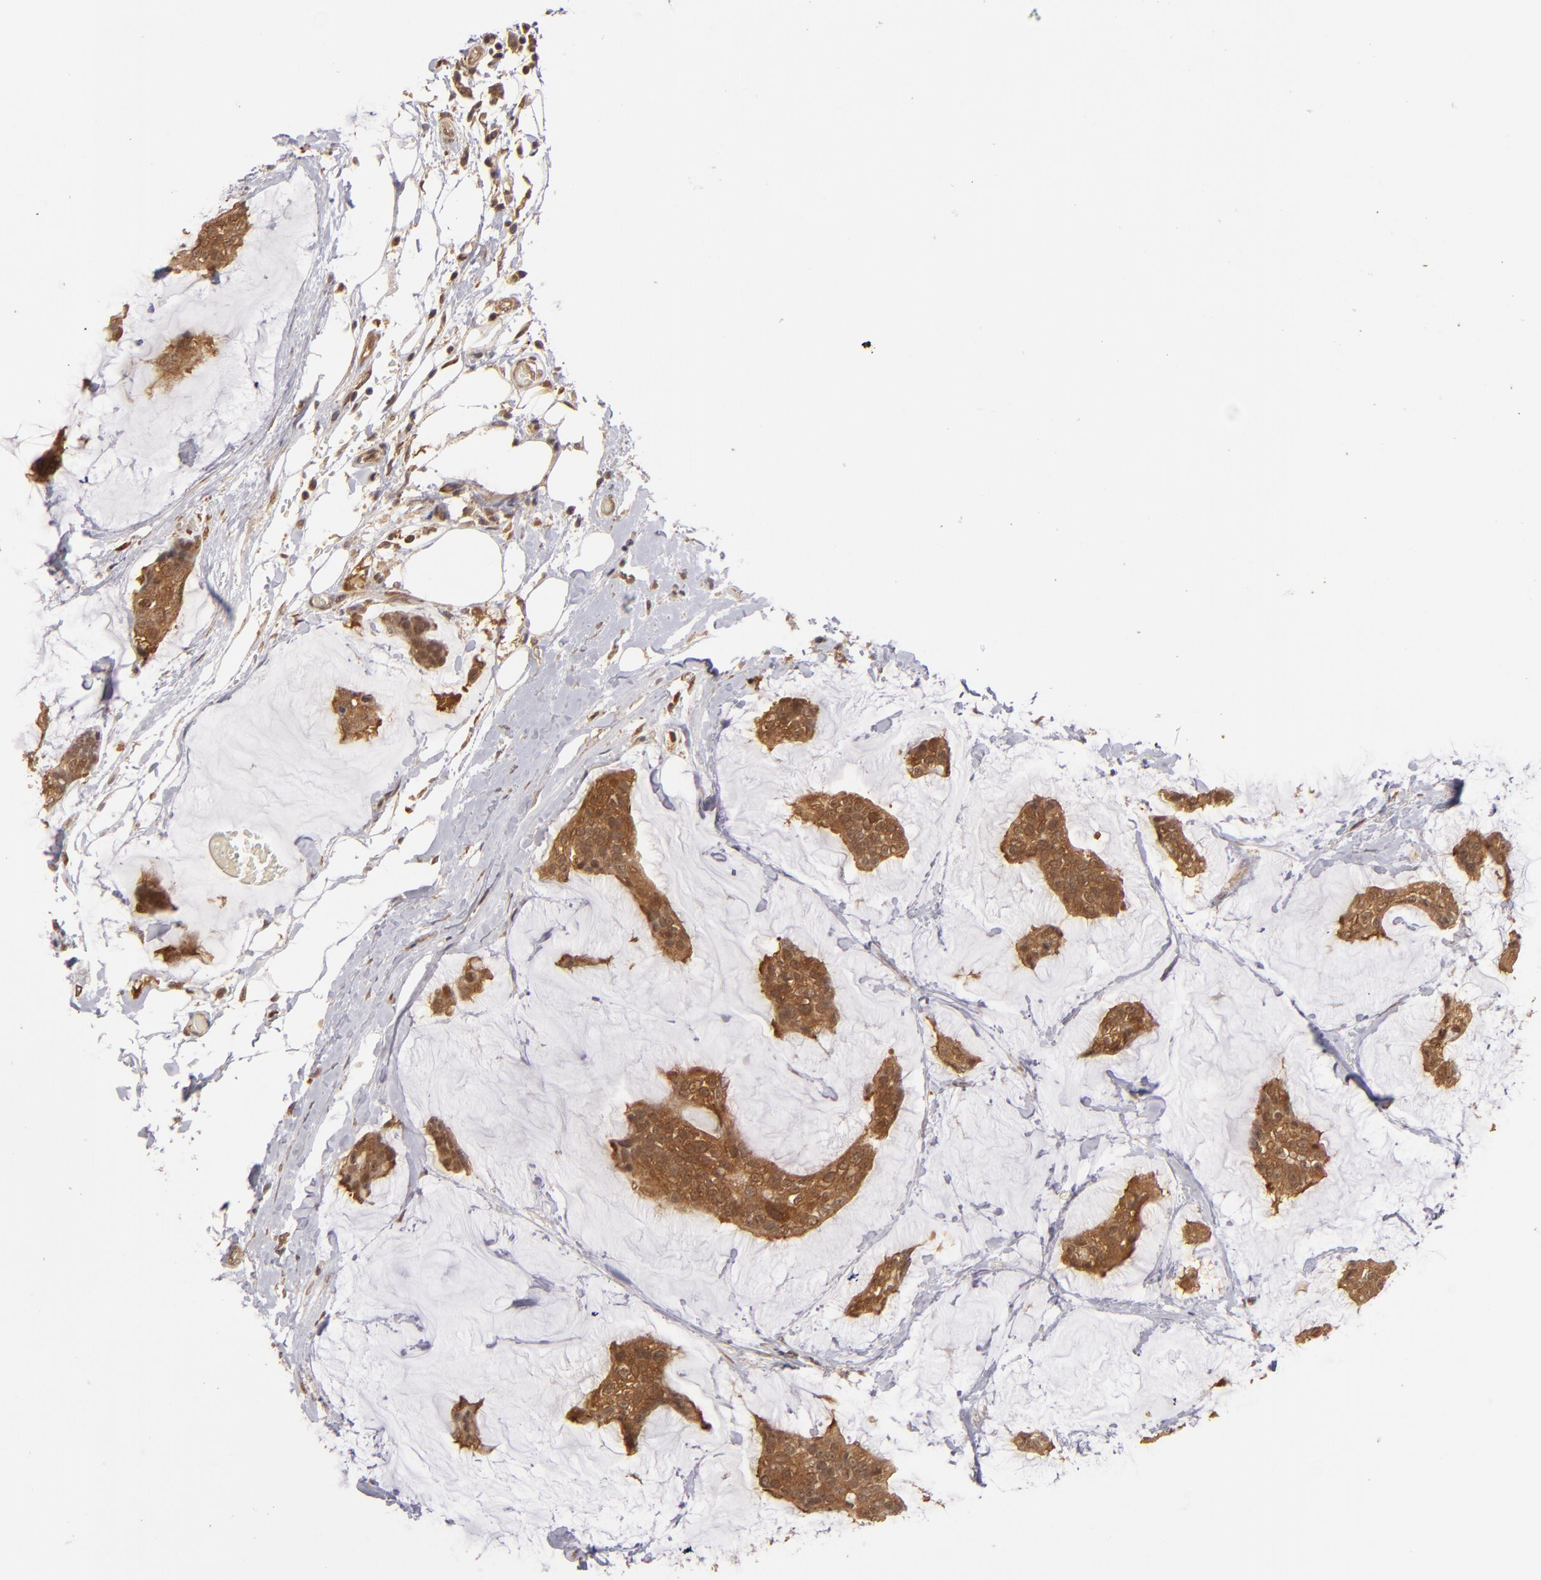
{"staining": {"intensity": "strong", "quantity": ">75%", "location": "cytoplasmic/membranous"}, "tissue": "breast cancer", "cell_type": "Tumor cells", "image_type": "cancer", "snomed": [{"axis": "morphology", "description": "Duct carcinoma"}, {"axis": "topography", "description": "Breast"}], "caption": "Brown immunohistochemical staining in invasive ductal carcinoma (breast) demonstrates strong cytoplasmic/membranous positivity in approximately >75% of tumor cells.", "gene": "MAPK3", "patient": {"sex": "female", "age": 93}}